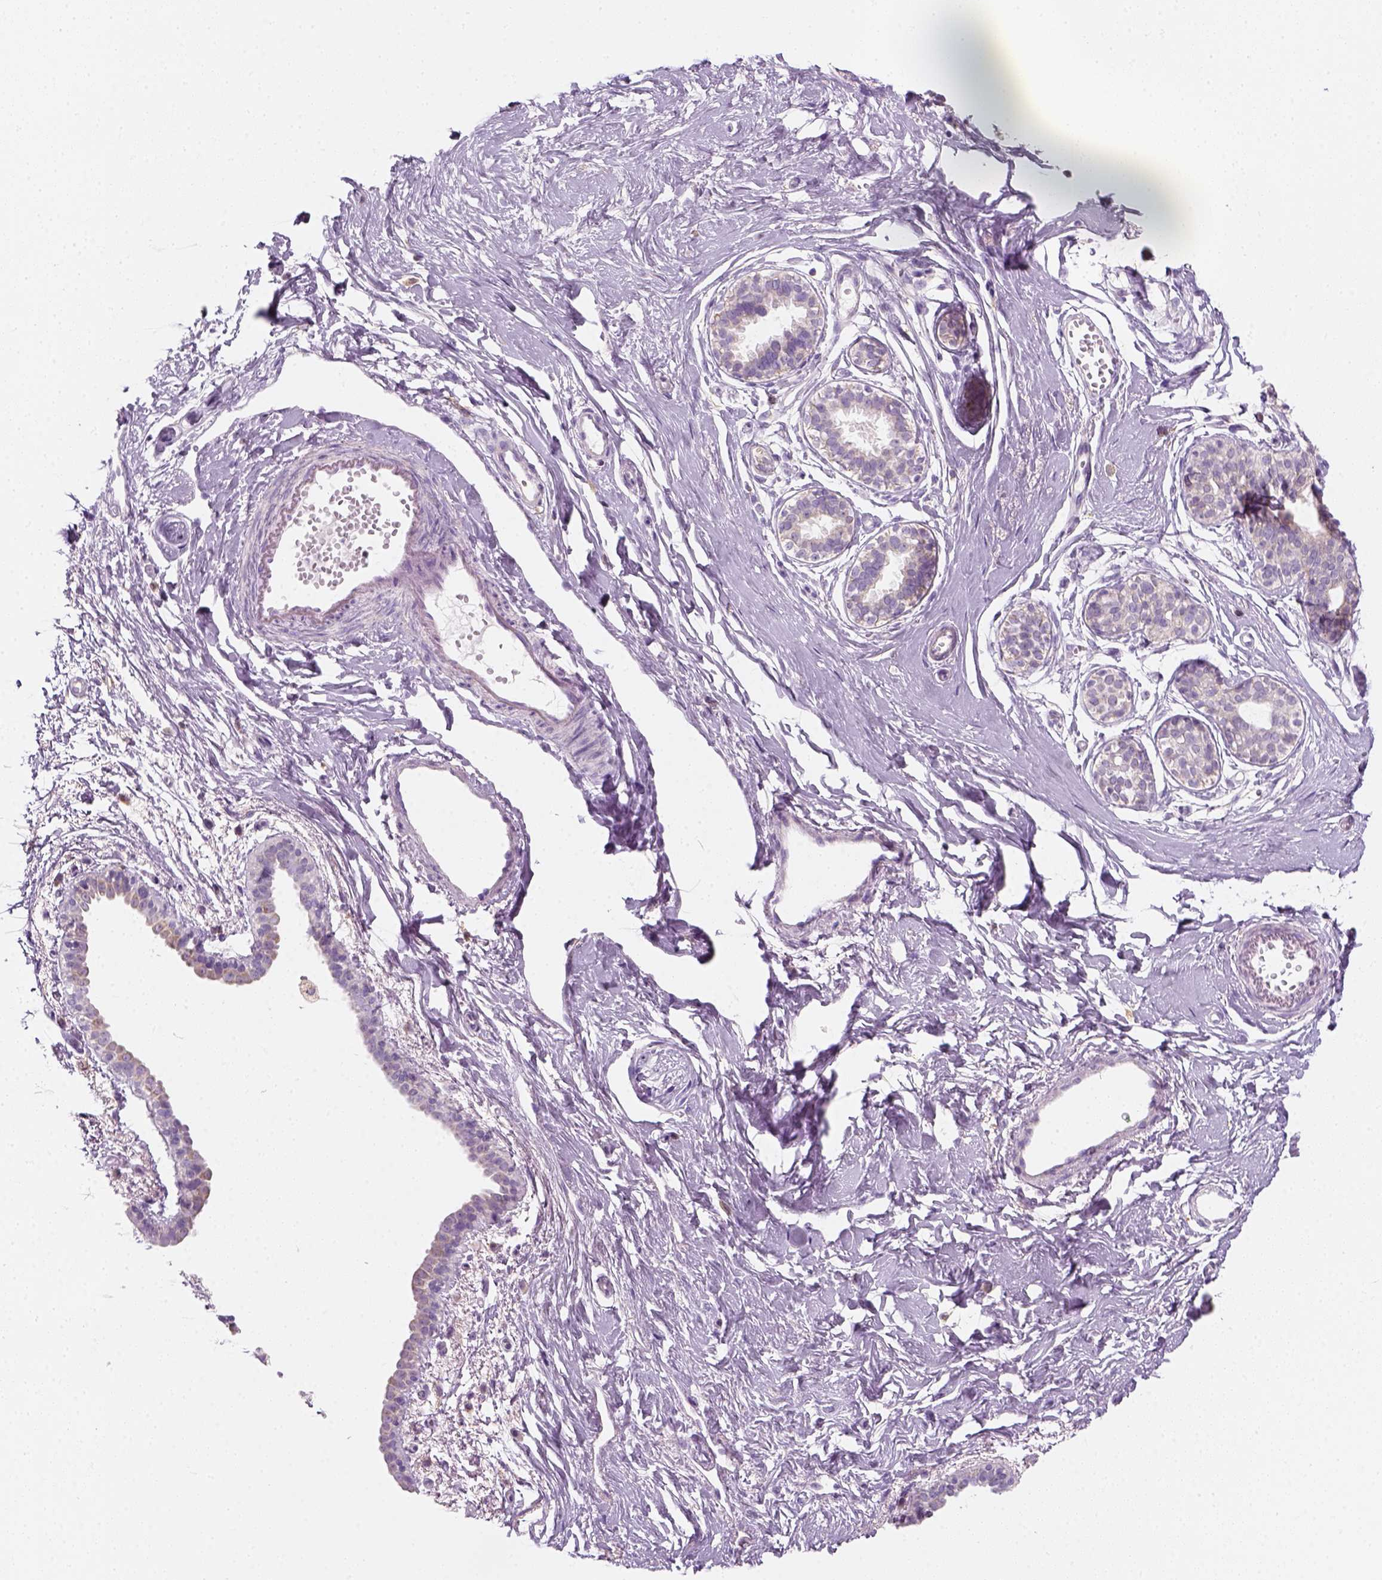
{"staining": {"intensity": "negative", "quantity": "none", "location": "none"}, "tissue": "breast", "cell_type": "Adipocytes", "image_type": "normal", "snomed": [{"axis": "morphology", "description": "Normal tissue, NOS"}, {"axis": "topography", "description": "Breast"}], "caption": "Immunohistochemistry of unremarkable breast reveals no staining in adipocytes. (DAB immunohistochemistry with hematoxylin counter stain).", "gene": "AWAT2", "patient": {"sex": "female", "age": 49}}